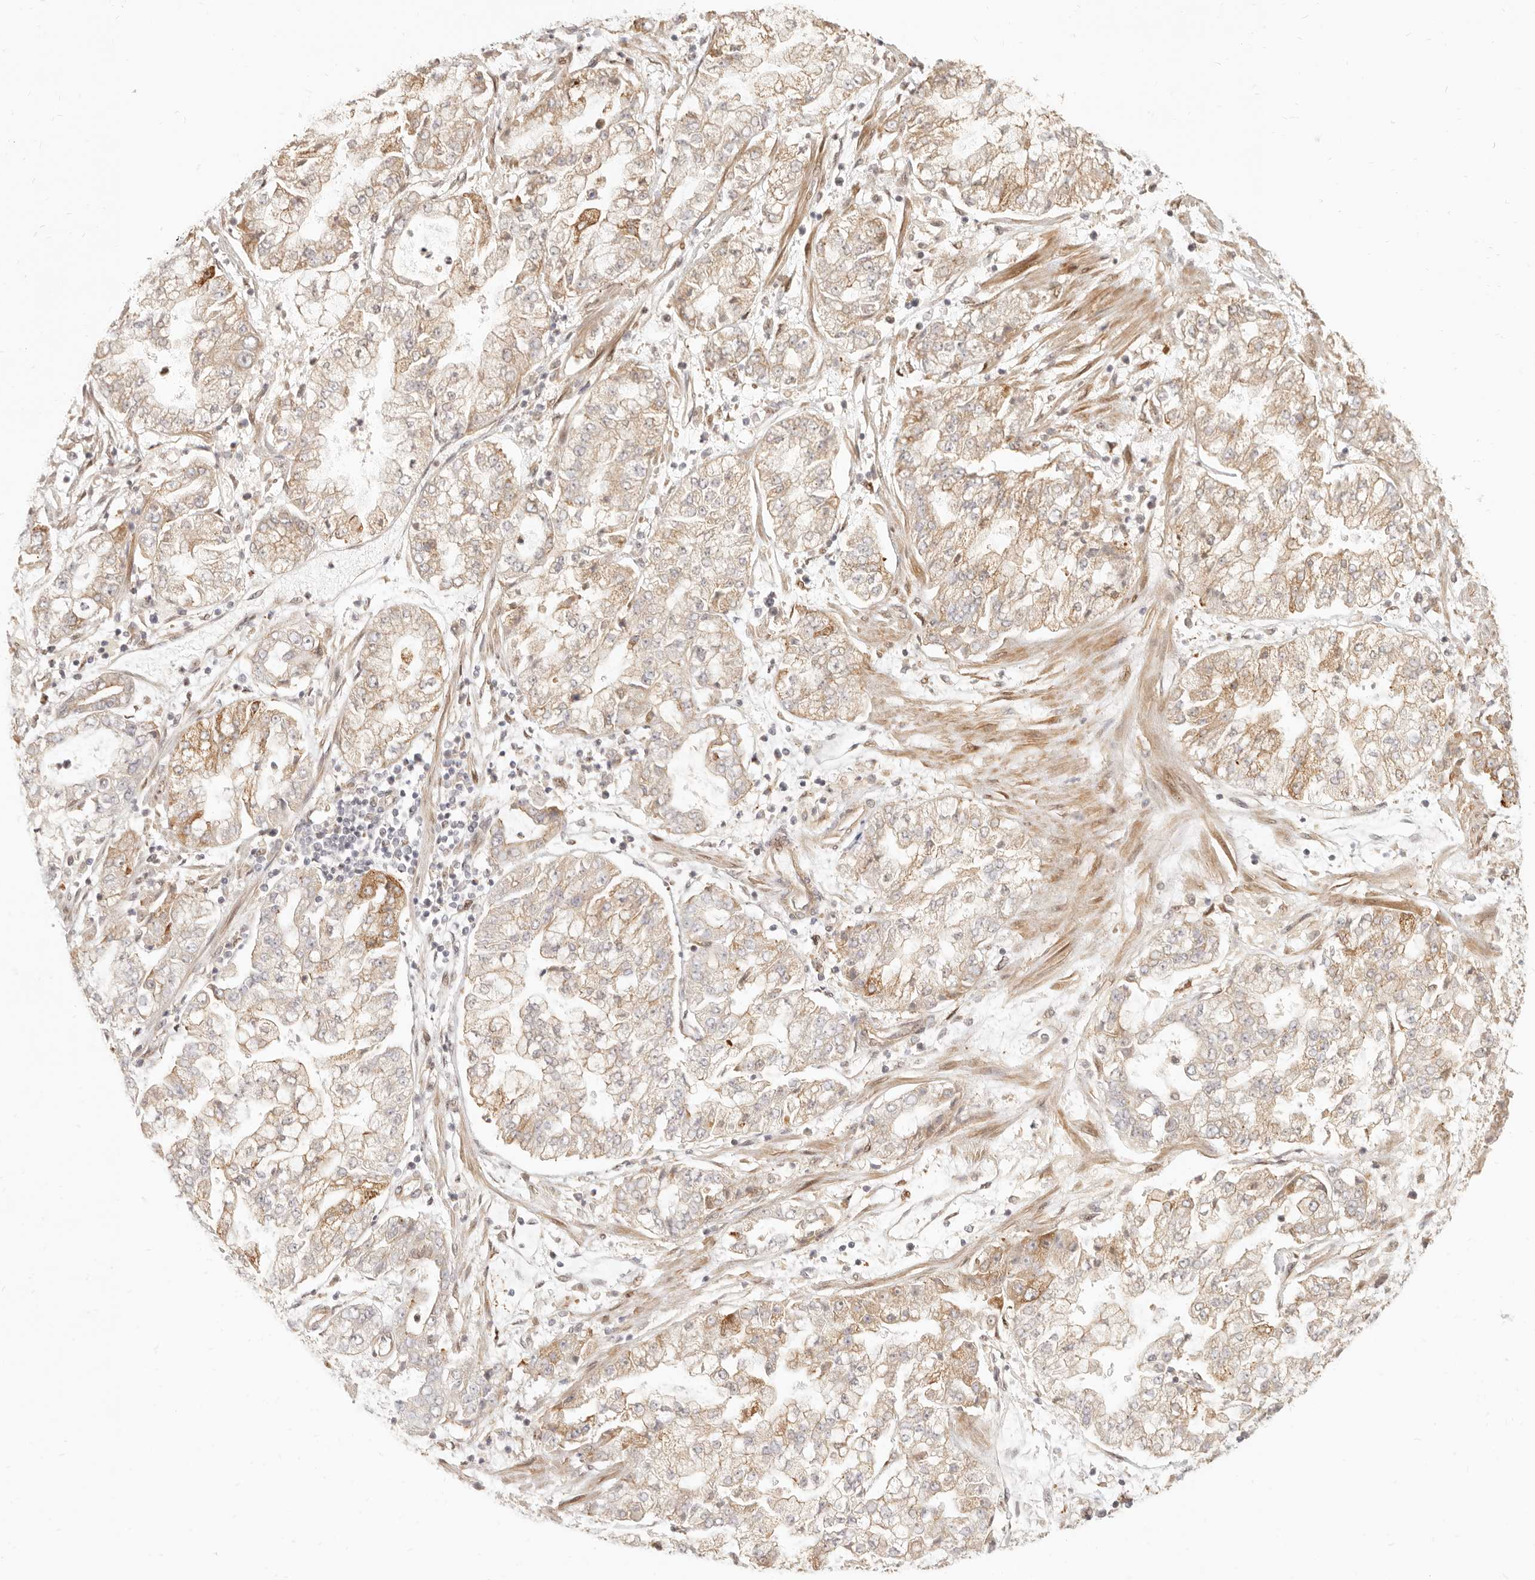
{"staining": {"intensity": "weak", "quantity": ">75%", "location": "cytoplasmic/membranous"}, "tissue": "stomach cancer", "cell_type": "Tumor cells", "image_type": "cancer", "snomed": [{"axis": "morphology", "description": "Adenocarcinoma, NOS"}, {"axis": "topography", "description": "Stomach"}], "caption": "This image reveals immunohistochemistry staining of stomach adenocarcinoma, with low weak cytoplasmic/membranous staining in approximately >75% of tumor cells.", "gene": "TUFT1", "patient": {"sex": "male", "age": 76}}